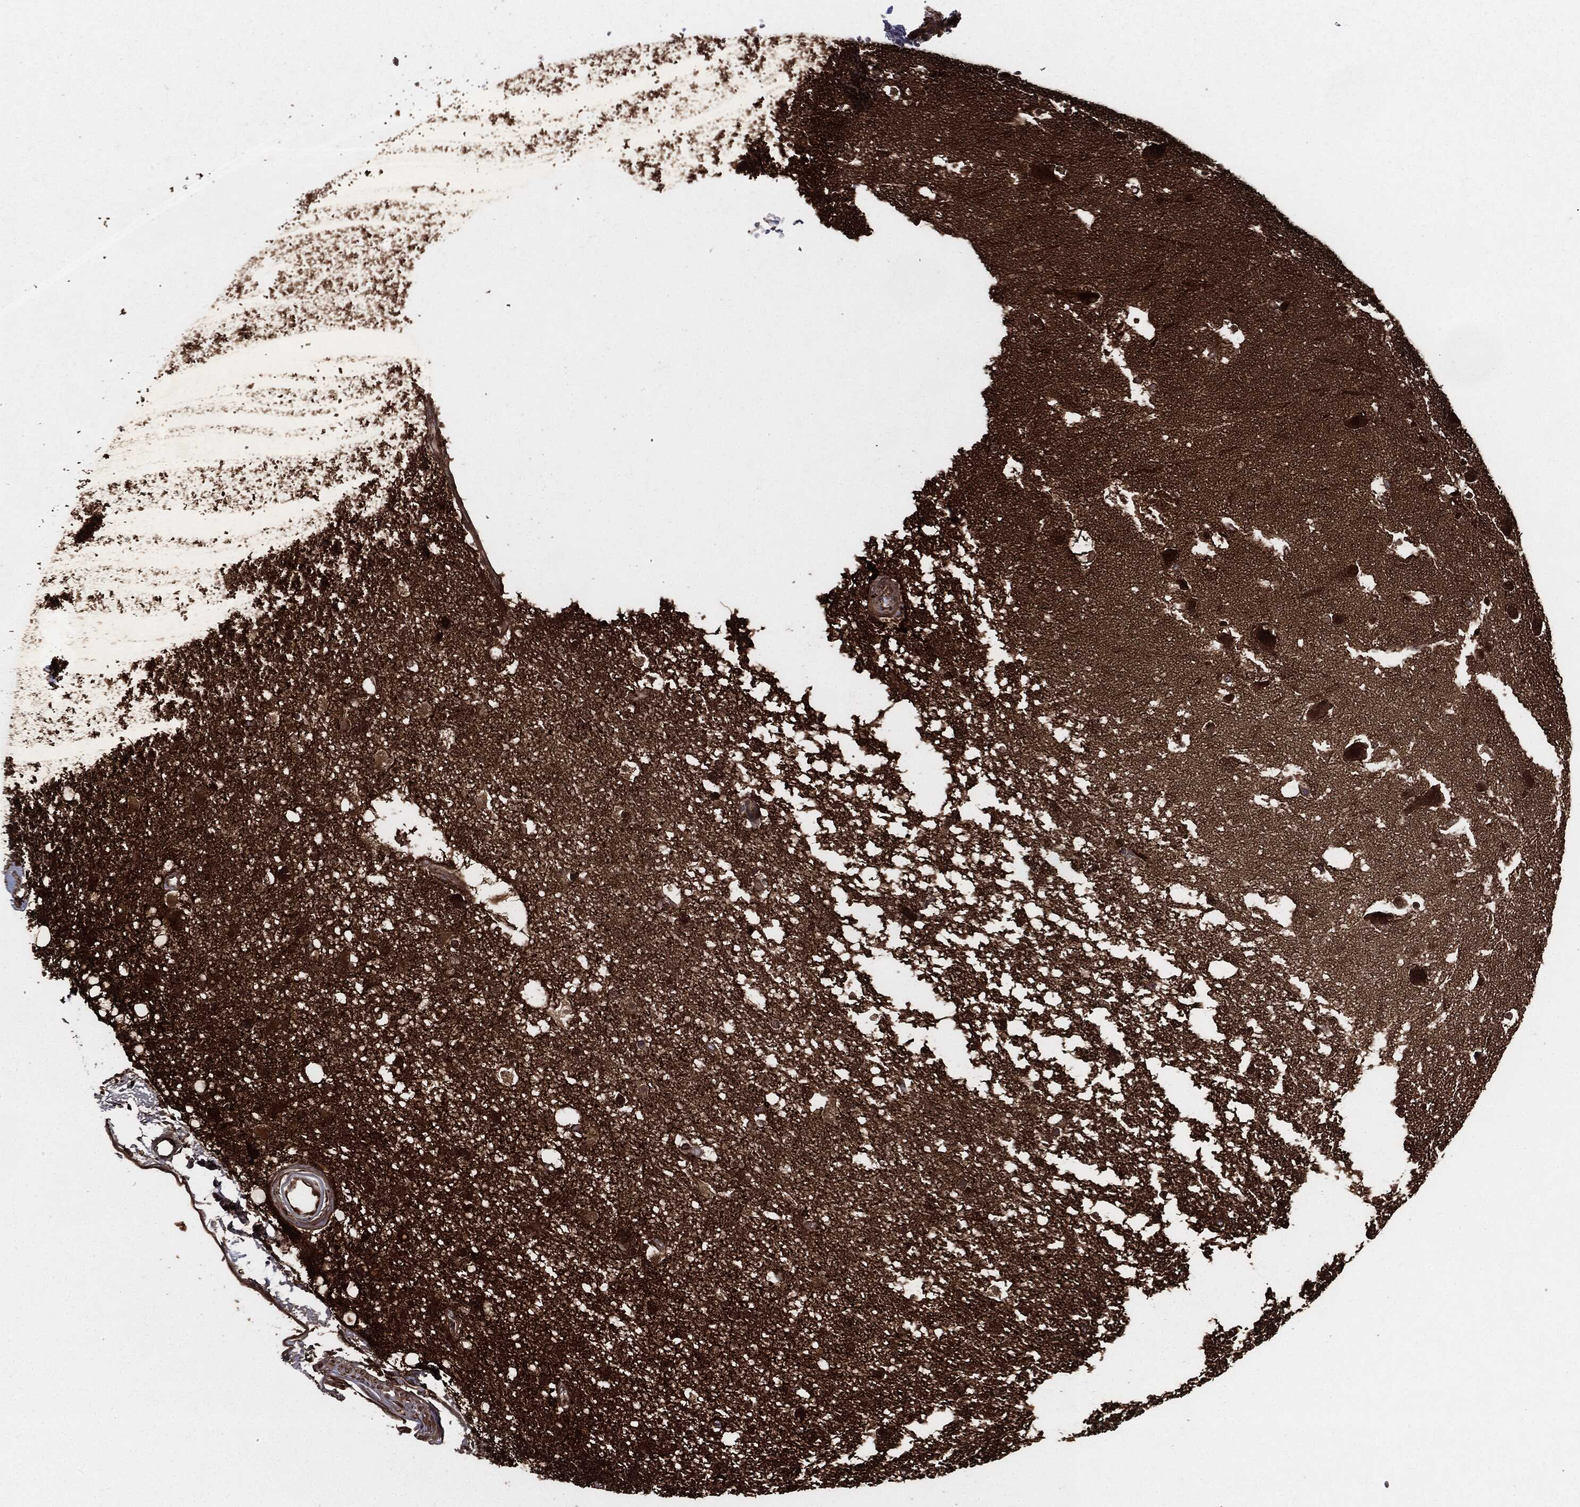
{"staining": {"intensity": "strong", "quantity": "25%-75%", "location": "nuclear"}, "tissue": "hippocampus", "cell_type": "Glial cells", "image_type": "normal", "snomed": [{"axis": "morphology", "description": "Normal tissue, NOS"}, {"axis": "topography", "description": "Hippocampus"}], "caption": "Glial cells show high levels of strong nuclear expression in about 25%-75% of cells in unremarkable hippocampus.", "gene": "RAP1GDS1", "patient": {"sex": "male", "age": 51}}